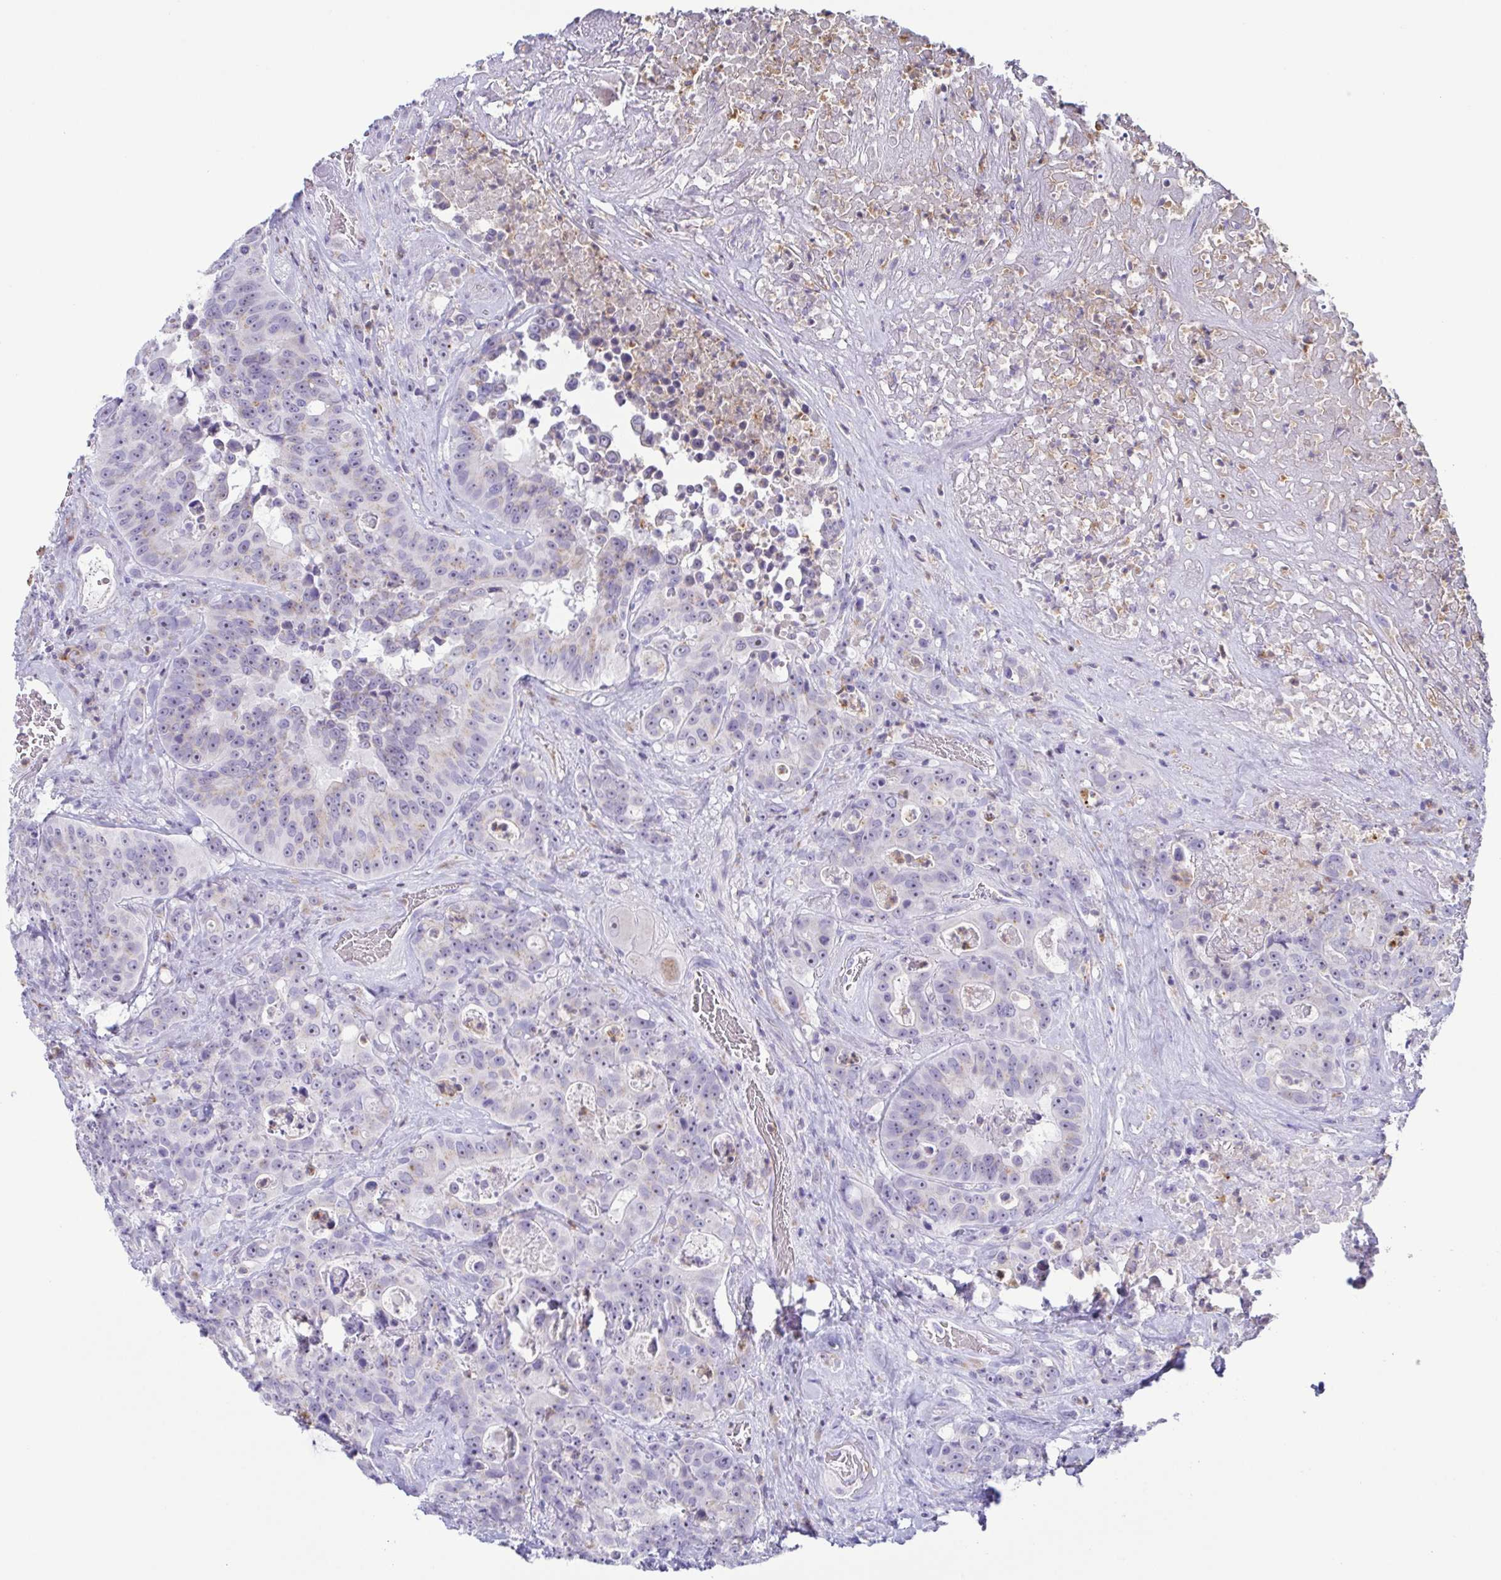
{"staining": {"intensity": "negative", "quantity": "none", "location": "none"}, "tissue": "colorectal cancer", "cell_type": "Tumor cells", "image_type": "cancer", "snomed": [{"axis": "morphology", "description": "Adenocarcinoma, NOS"}, {"axis": "topography", "description": "Rectum"}], "caption": "DAB immunohistochemical staining of human adenocarcinoma (colorectal) displays no significant staining in tumor cells.", "gene": "AZU1", "patient": {"sex": "female", "age": 62}}